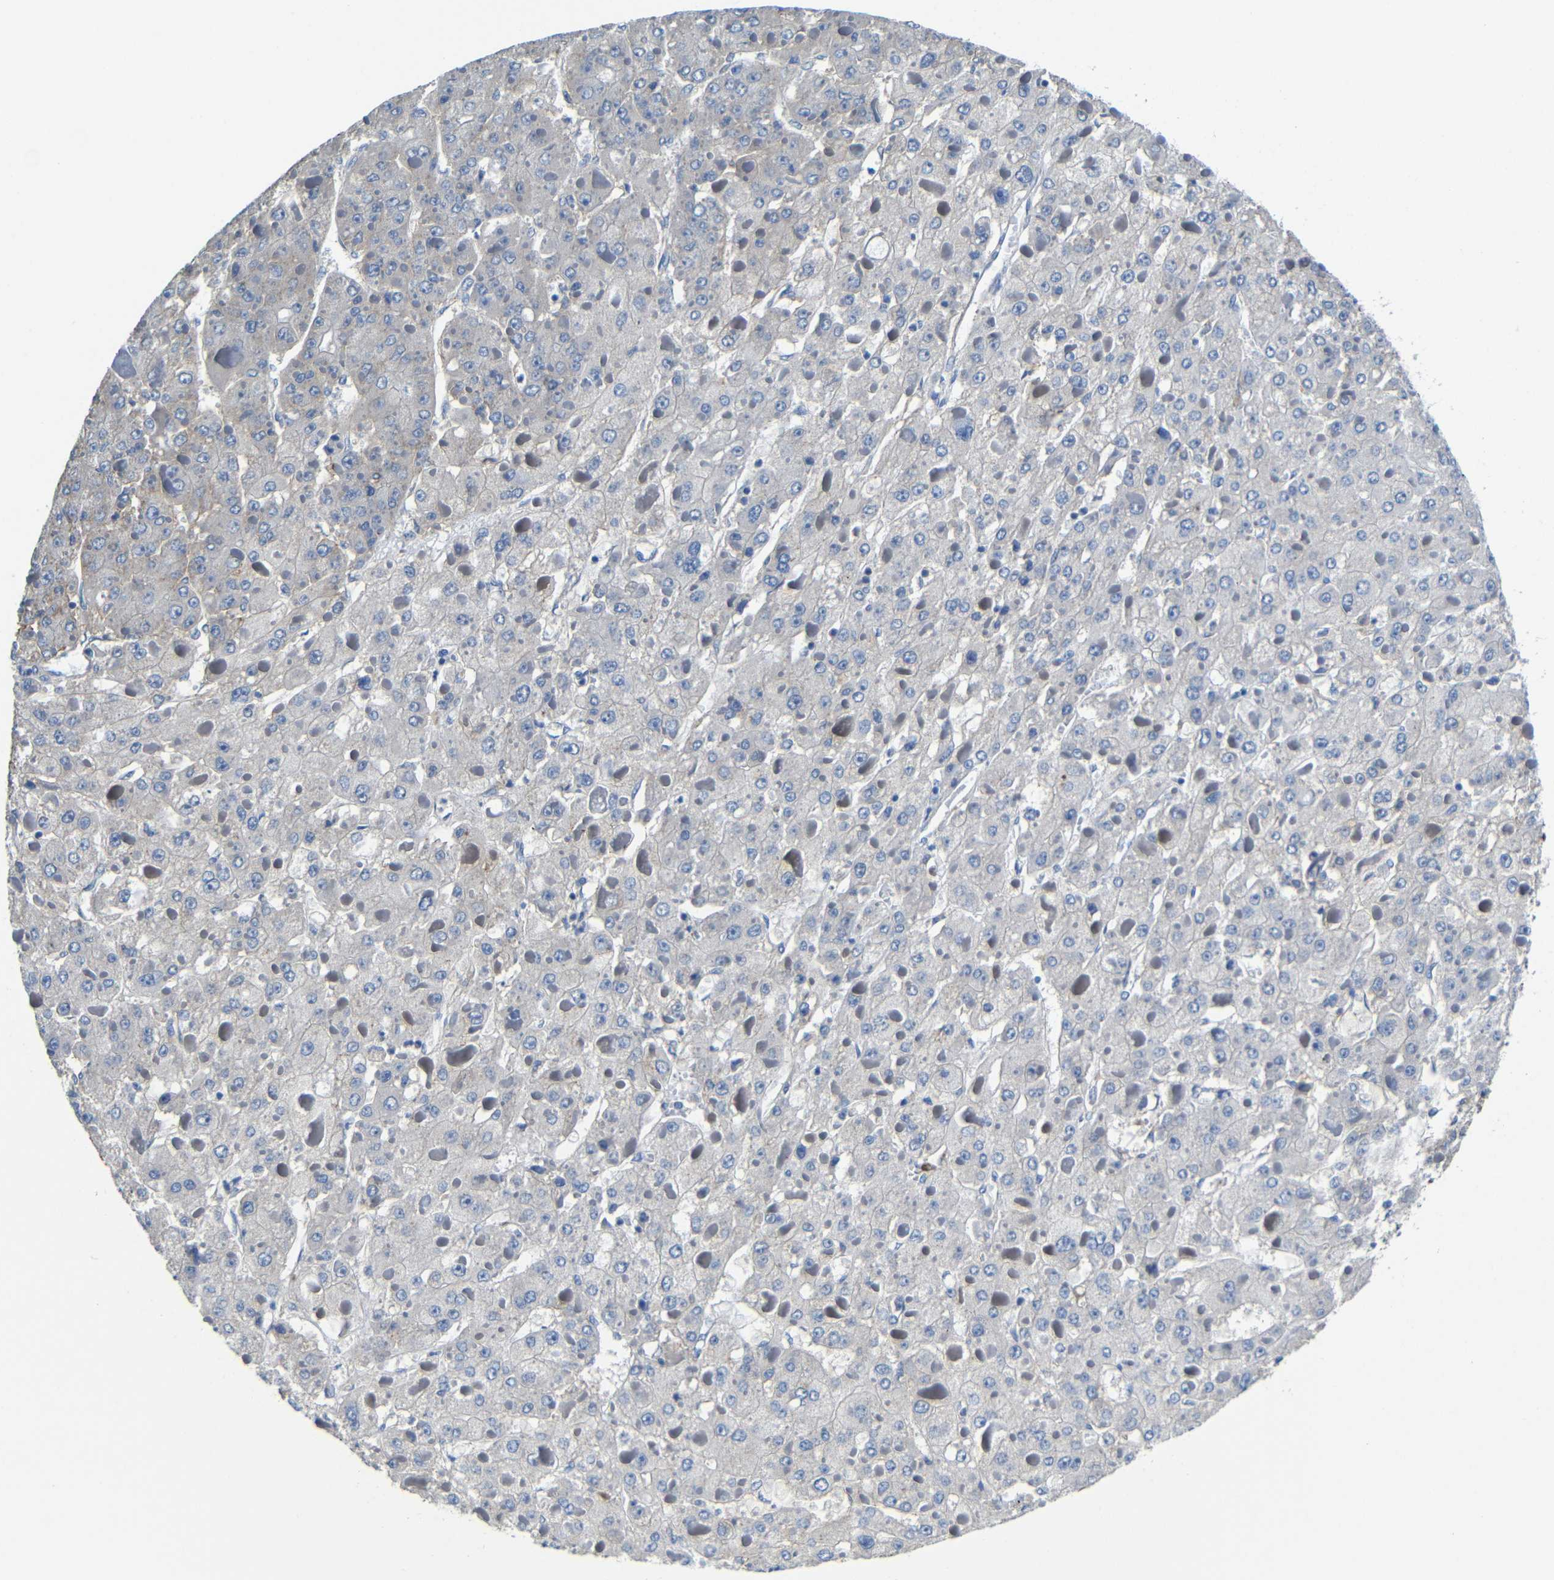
{"staining": {"intensity": "negative", "quantity": "none", "location": "none"}, "tissue": "liver cancer", "cell_type": "Tumor cells", "image_type": "cancer", "snomed": [{"axis": "morphology", "description": "Carcinoma, Hepatocellular, NOS"}, {"axis": "topography", "description": "Liver"}], "caption": "The photomicrograph exhibits no significant expression in tumor cells of liver cancer (hepatocellular carcinoma).", "gene": "ZNF90", "patient": {"sex": "female", "age": 73}}